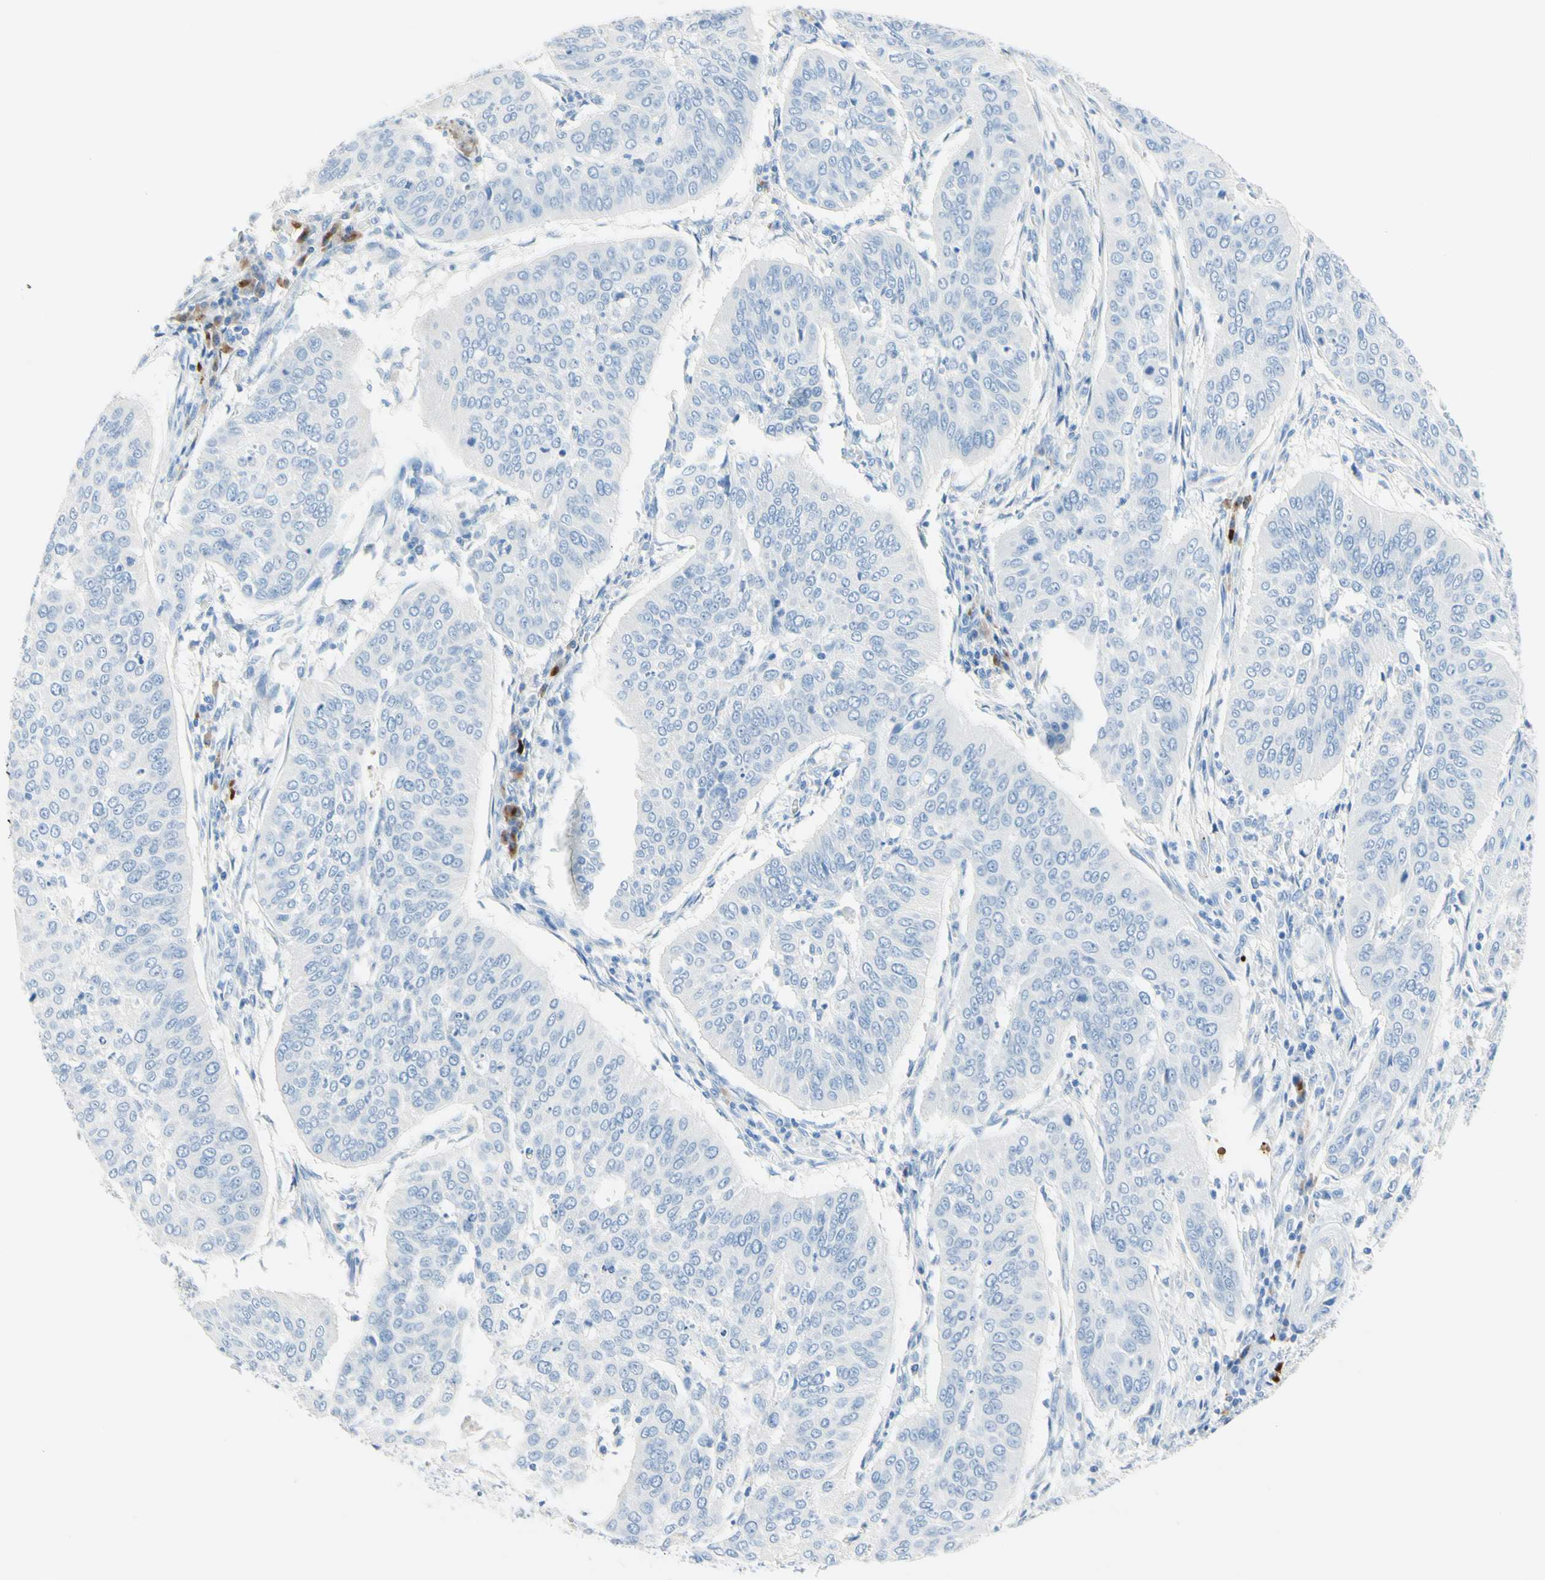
{"staining": {"intensity": "negative", "quantity": "none", "location": "none"}, "tissue": "cervical cancer", "cell_type": "Tumor cells", "image_type": "cancer", "snomed": [{"axis": "morphology", "description": "Normal tissue, NOS"}, {"axis": "morphology", "description": "Squamous cell carcinoma, NOS"}, {"axis": "topography", "description": "Cervix"}], "caption": "DAB (3,3'-diaminobenzidine) immunohistochemical staining of human cervical cancer (squamous cell carcinoma) exhibits no significant expression in tumor cells.", "gene": "IL6ST", "patient": {"sex": "female", "age": 39}}